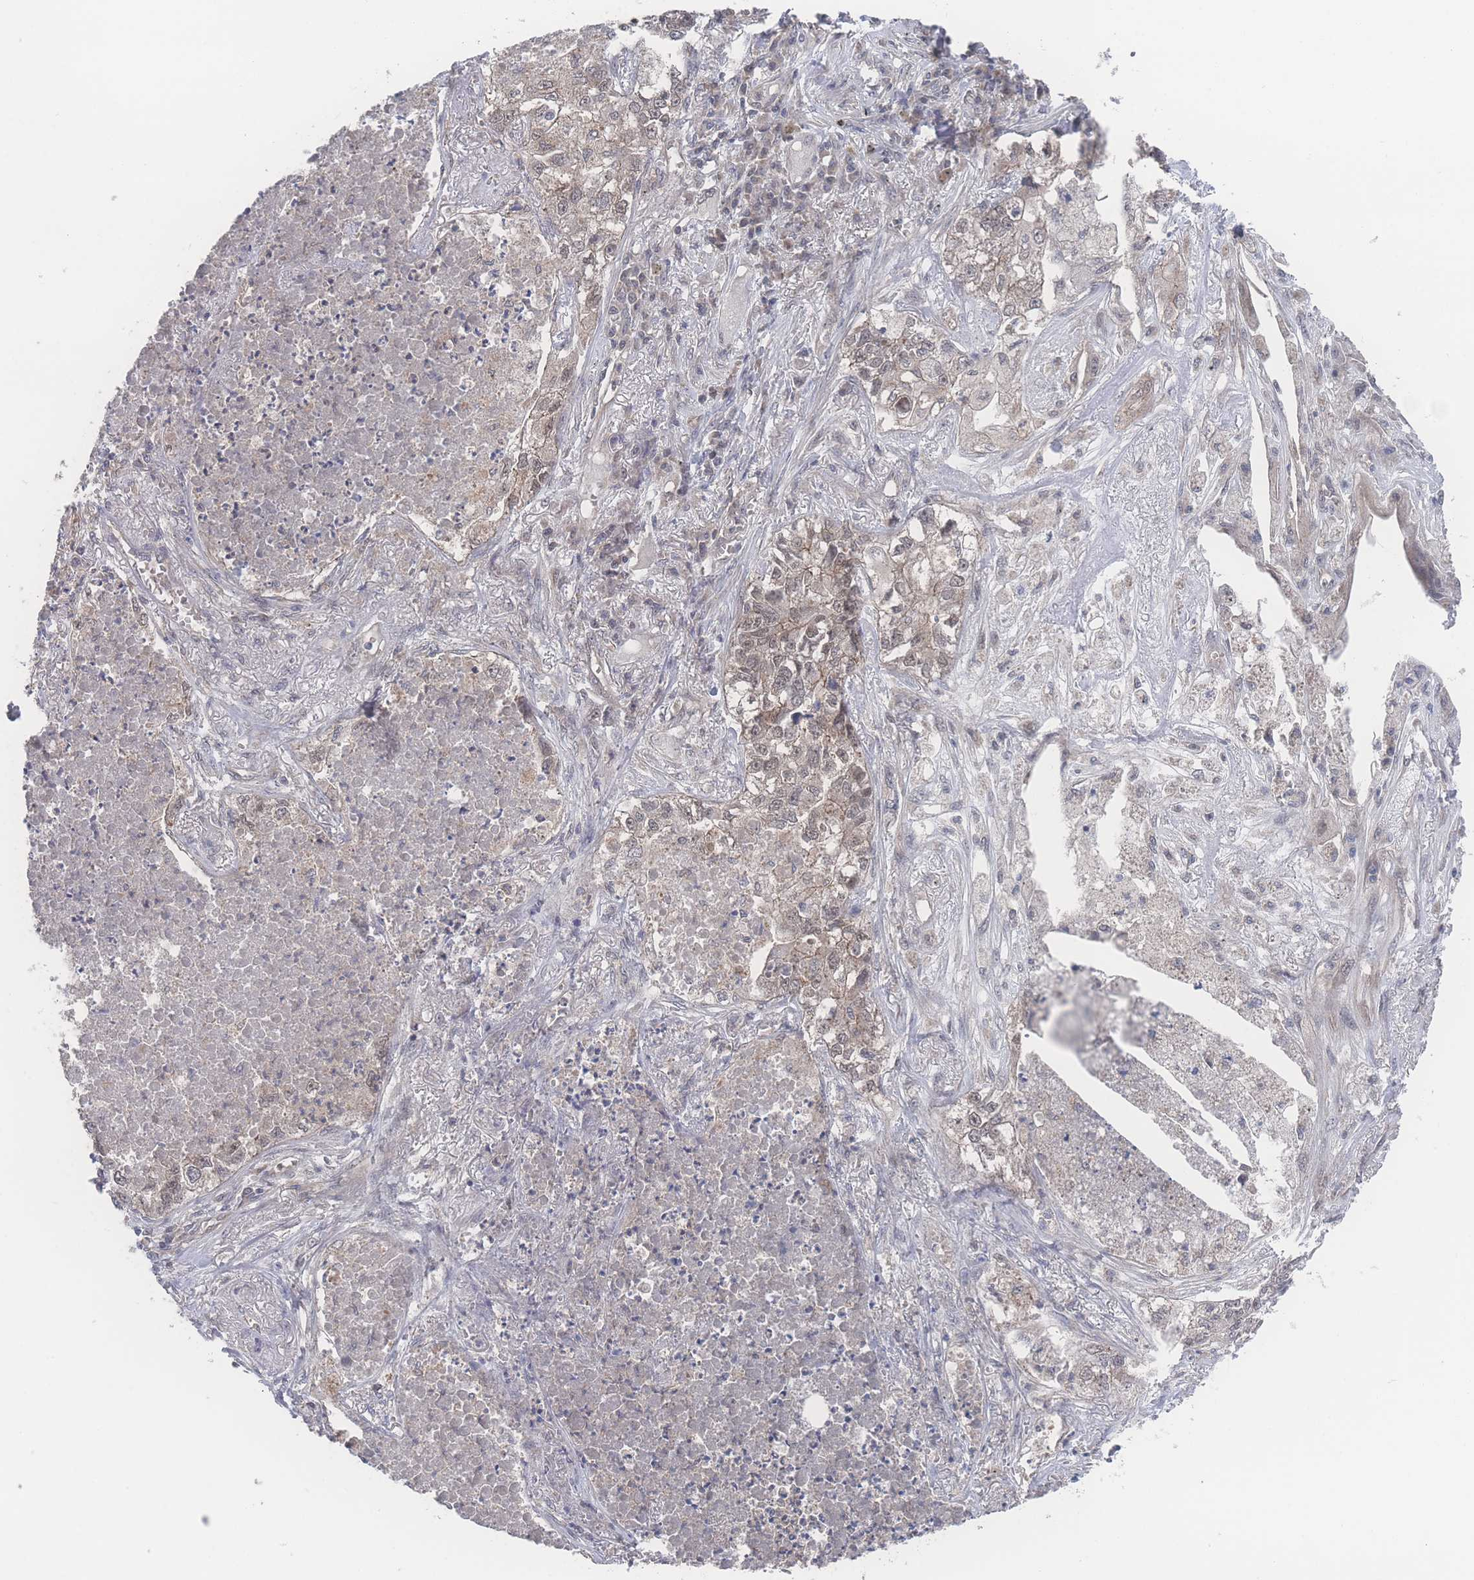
{"staining": {"intensity": "weak", "quantity": "25%-75%", "location": "nuclear"}, "tissue": "lung cancer", "cell_type": "Tumor cells", "image_type": "cancer", "snomed": [{"axis": "morphology", "description": "Adenocarcinoma, NOS"}, {"axis": "topography", "description": "Lung"}], "caption": "Lung cancer (adenocarcinoma) stained with a protein marker displays weak staining in tumor cells.", "gene": "NBEAL1", "patient": {"sex": "male", "age": 49}}